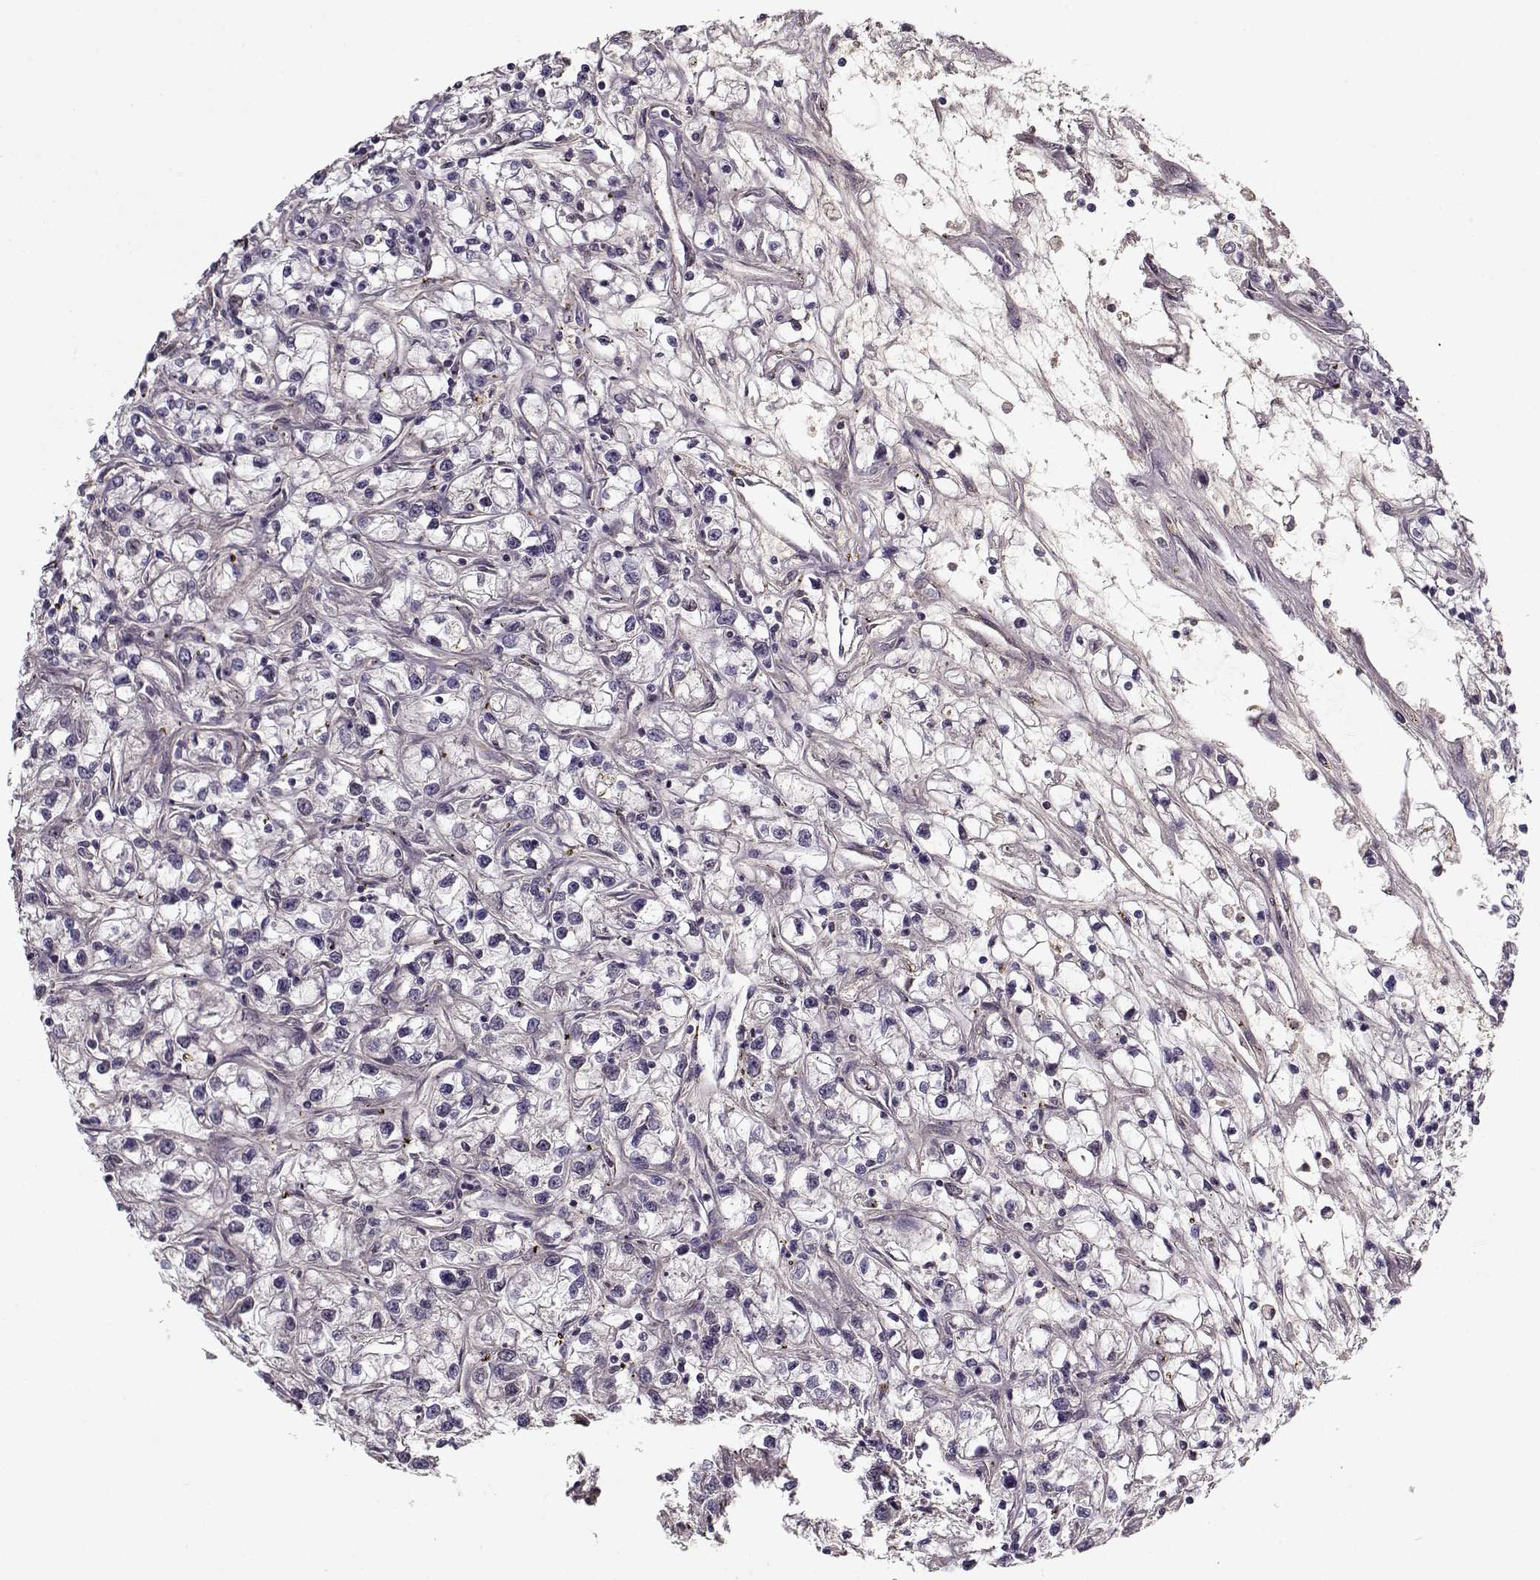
{"staining": {"intensity": "negative", "quantity": "none", "location": "none"}, "tissue": "renal cancer", "cell_type": "Tumor cells", "image_type": "cancer", "snomed": [{"axis": "morphology", "description": "Adenocarcinoma, NOS"}, {"axis": "topography", "description": "Kidney"}], "caption": "Histopathology image shows no protein positivity in tumor cells of adenocarcinoma (renal) tissue. Brightfield microscopy of IHC stained with DAB (brown) and hematoxylin (blue), captured at high magnification.", "gene": "LUM", "patient": {"sex": "female", "age": 59}}